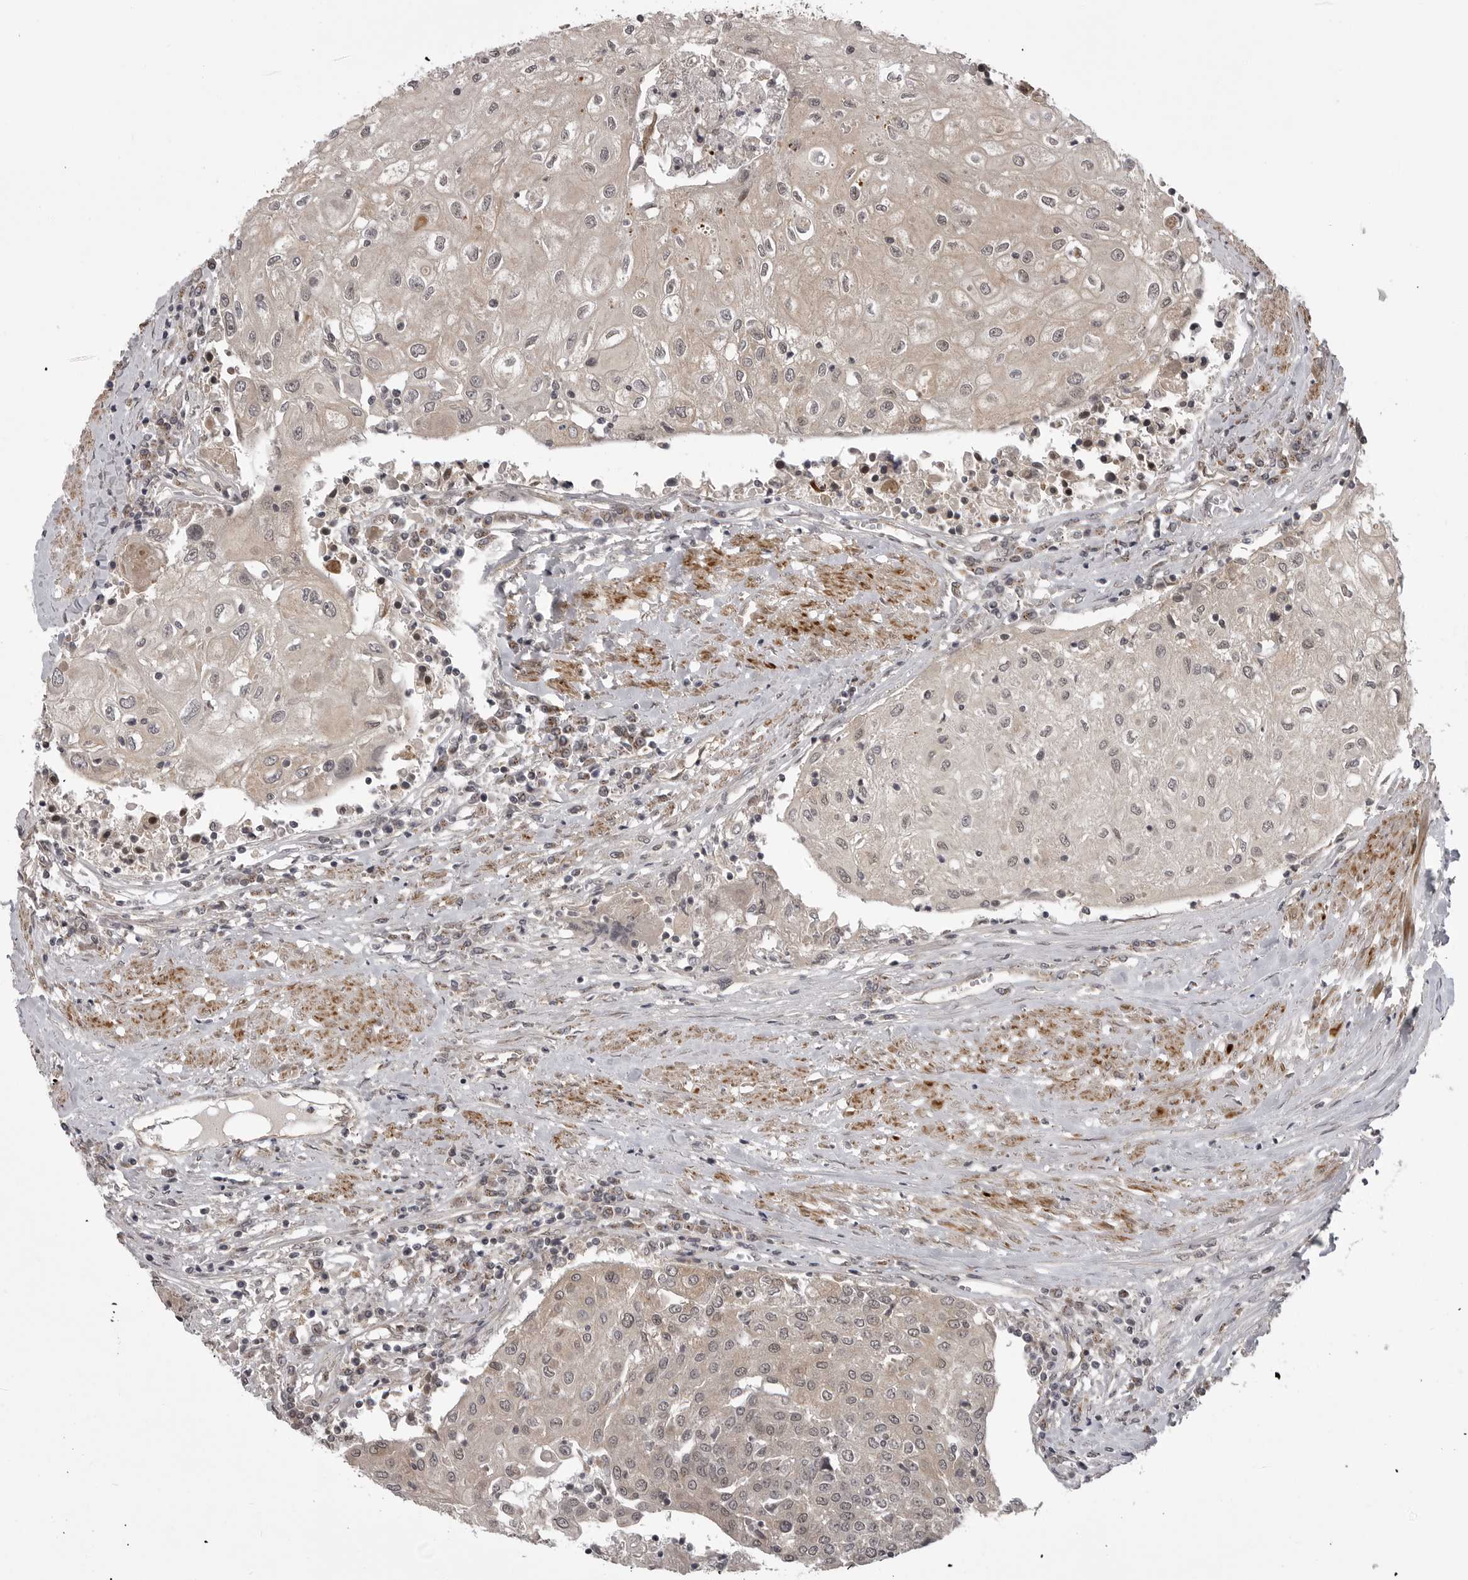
{"staining": {"intensity": "weak", "quantity": "<25%", "location": "nuclear"}, "tissue": "urothelial cancer", "cell_type": "Tumor cells", "image_type": "cancer", "snomed": [{"axis": "morphology", "description": "Urothelial carcinoma, High grade"}, {"axis": "topography", "description": "Urinary bladder"}], "caption": "Photomicrograph shows no significant protein positivity in tumor cells of urothelial cancer.", "gene": "SNX16", "patient": {"sex": "female", "age": 85}}